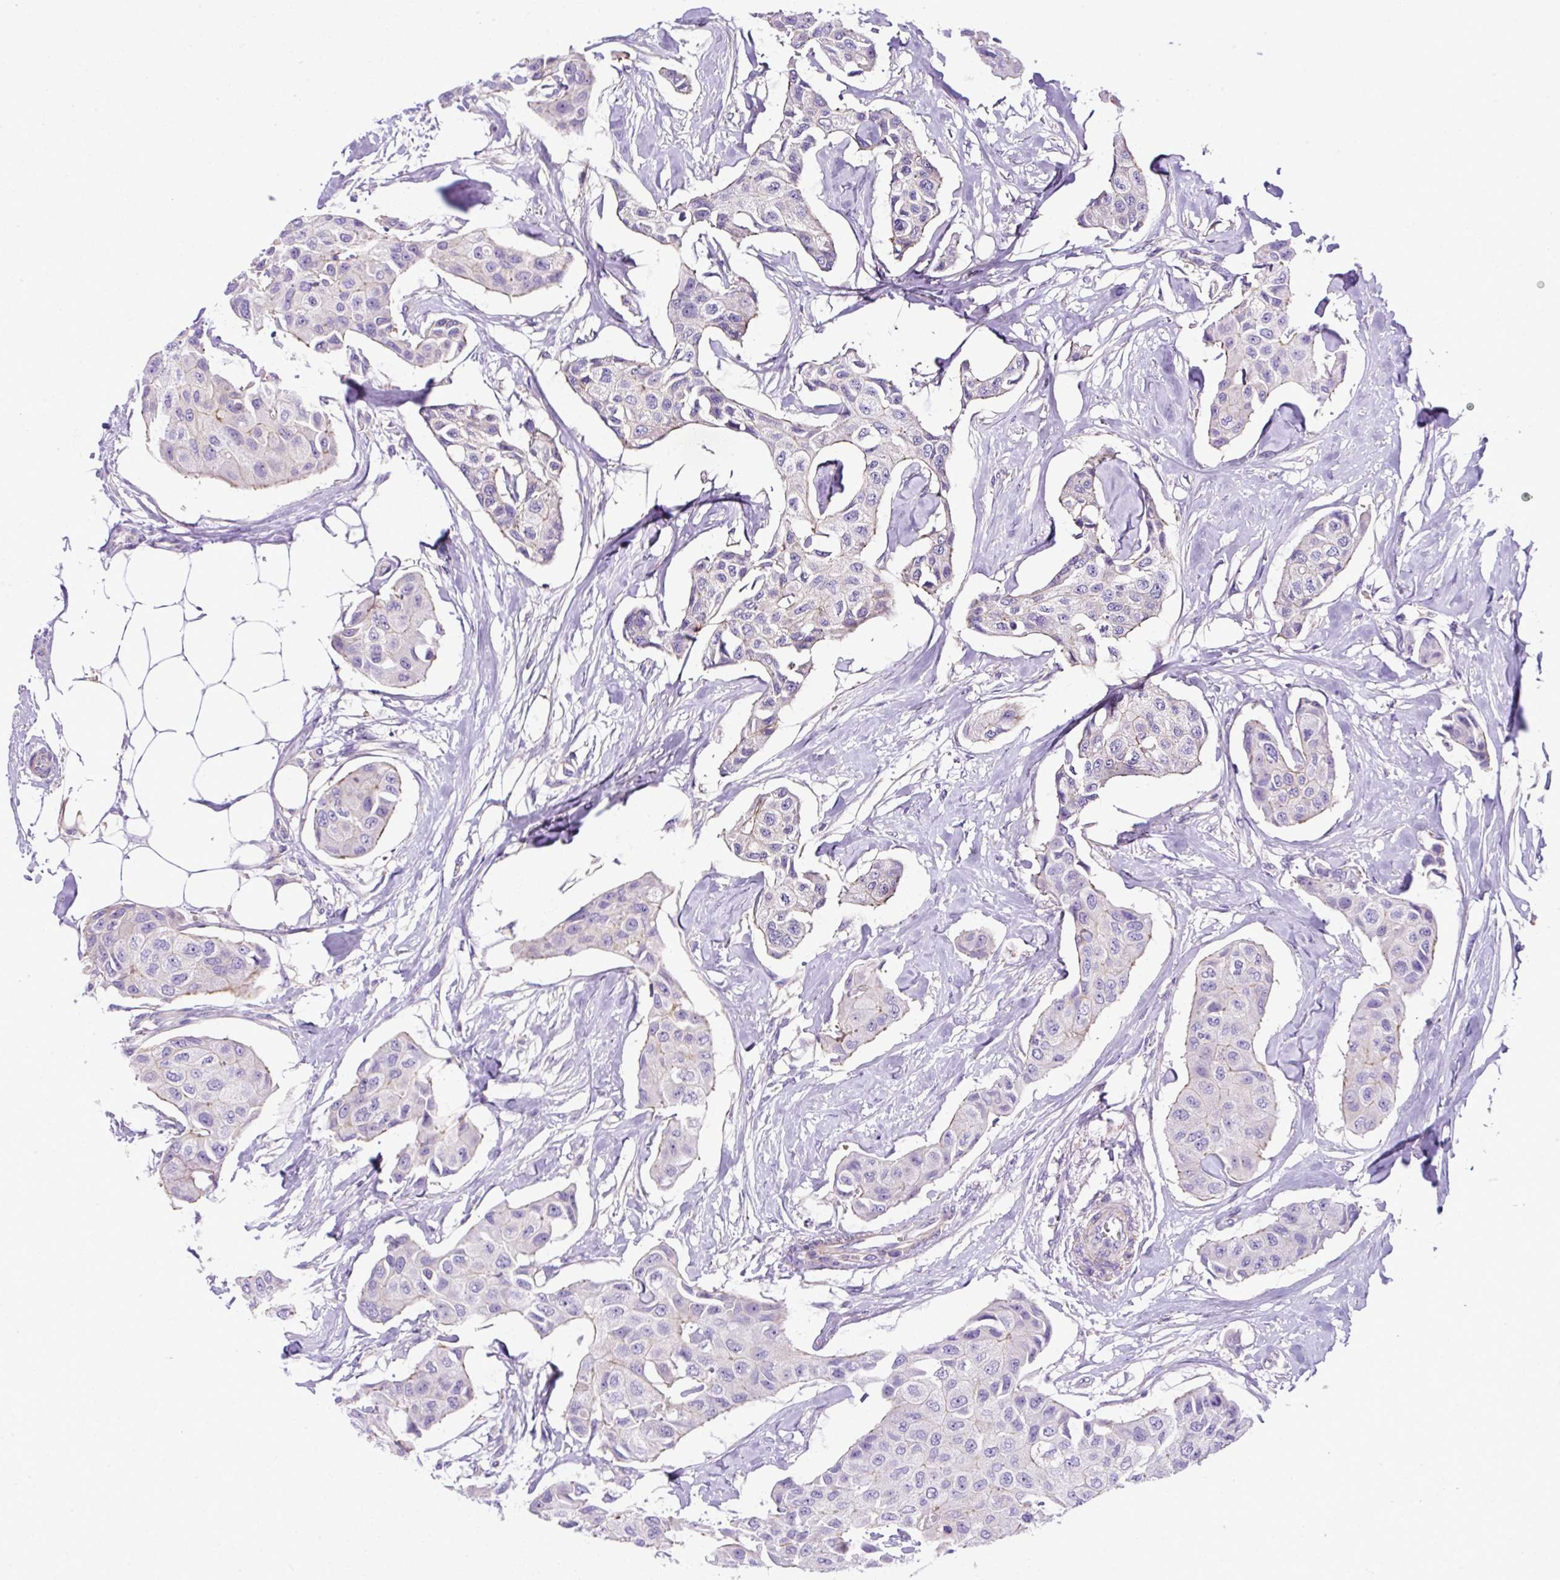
{"staining": {"intensity": "negative", "quantity": "none", "location": "none"}, "tissue": "breast cancer", "cell_type": "Tumor cells", "image_type": "cancer", "snomed": [{"axis": "morphology", "description": "Duct carcinoma"}, {"axis": "topography", "description": "Breast"}, {"axis": "topography", "description": "Lymph node"}], "caption": "High power microscopy micrograph of an immunohistochemistry (IHC) micrograph of intraductal carcinoma (breast), revealing no significant positivity in tumor cells.", "gene": "NPTN", "patient": {"sex": "female", "age": 80}}